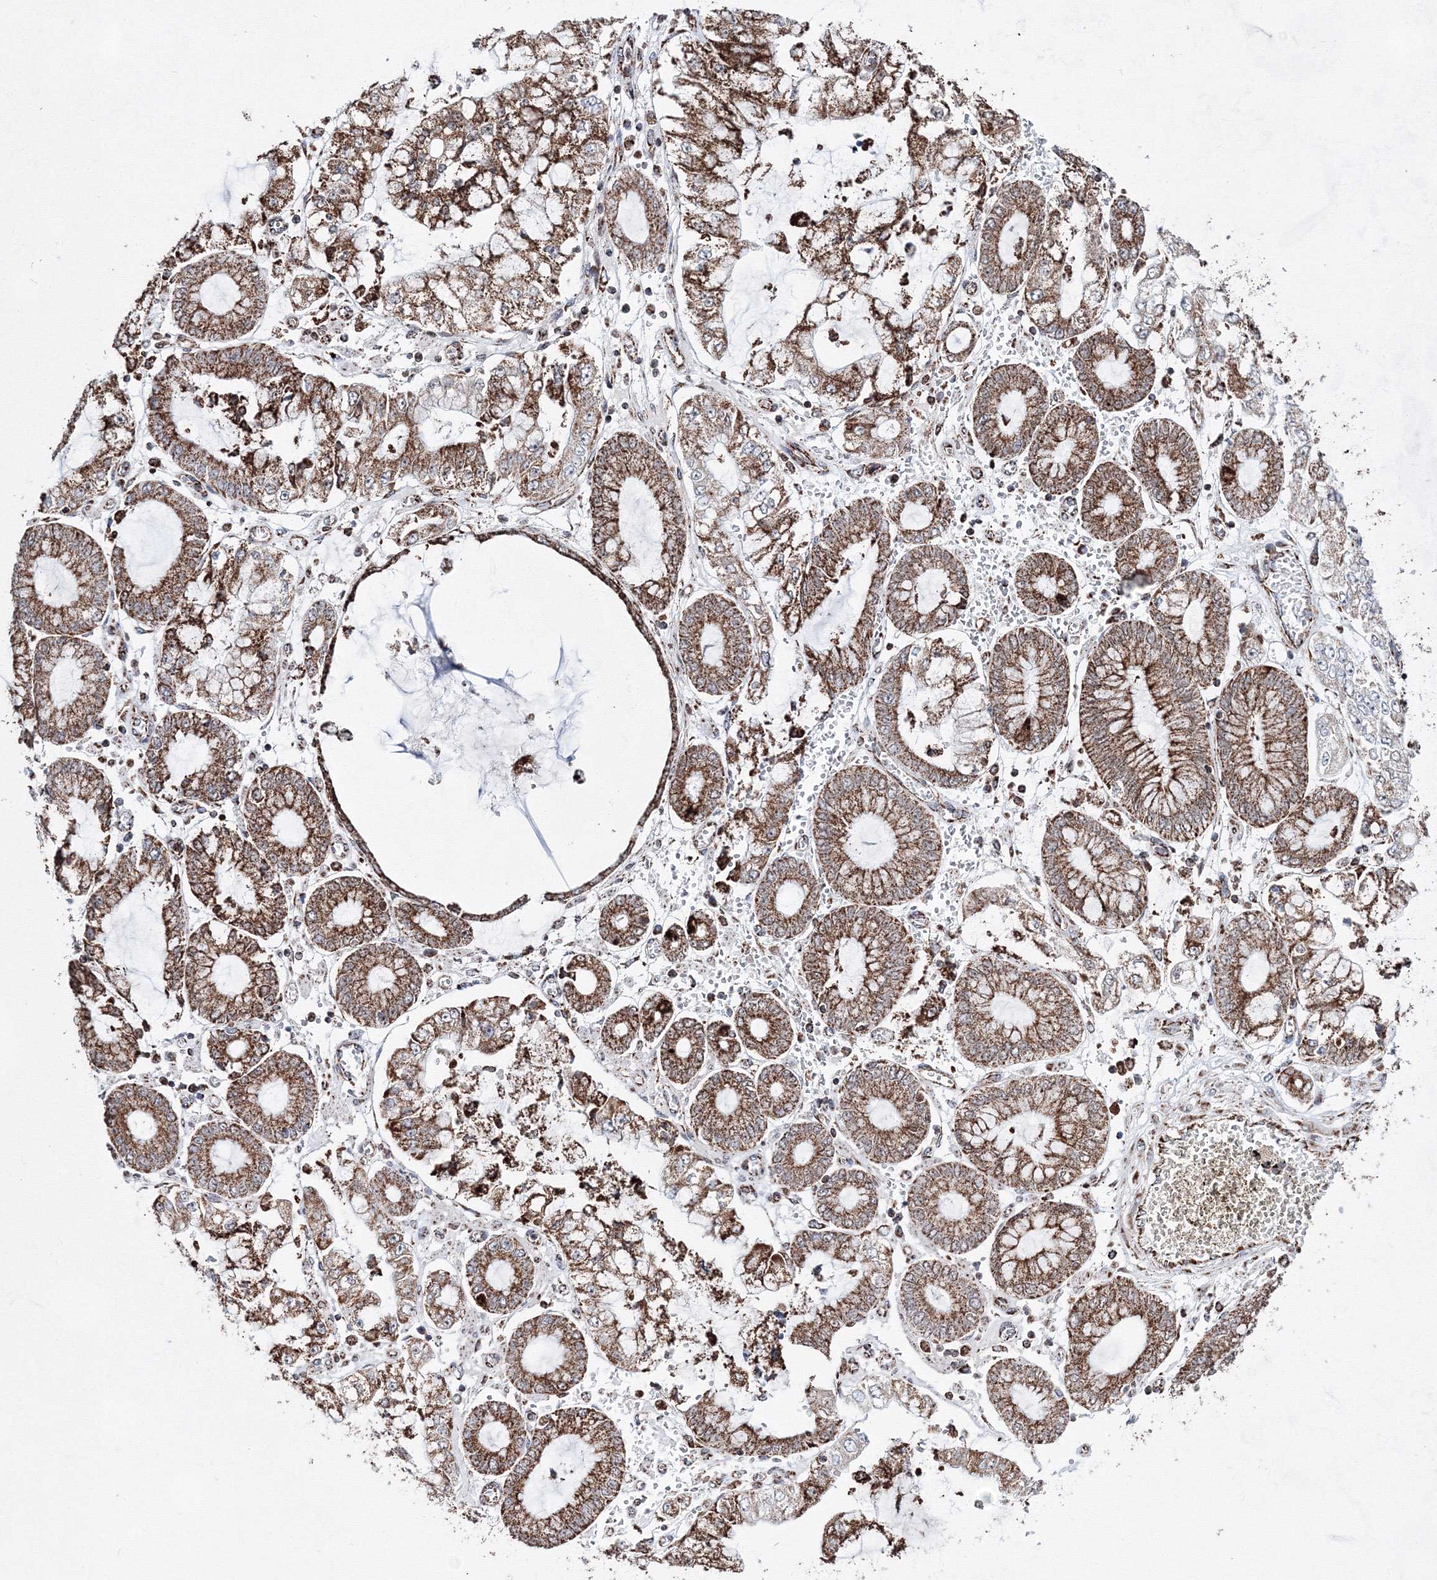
{"staining": {"intensity": "strong", "quantity": ">75%", "location": "cytoplasmic/membranous"}, "tissue": "stomach cancer", "cell_type": "Tumor cells", "image_type": "cancer", "snomed": [{"axis": "morphology", "description": "Adenocarcinoma, NOS"}, {"axis": "topography", "description": "Stomach"}], "caption": "IHC staining of adenocarcinoma (stomach), which displays high levels of strong cytoplasmic/membranous staining in about >75% of tumor cells indicating strong cytoplasmic/membranous protein expression. The staining was performed using DAB (brown) for protein detection and nuclei were counterstained in hematoxylin (blue).", "gene": "HADHB", "patient": {"sex": "male", "age": 76}}